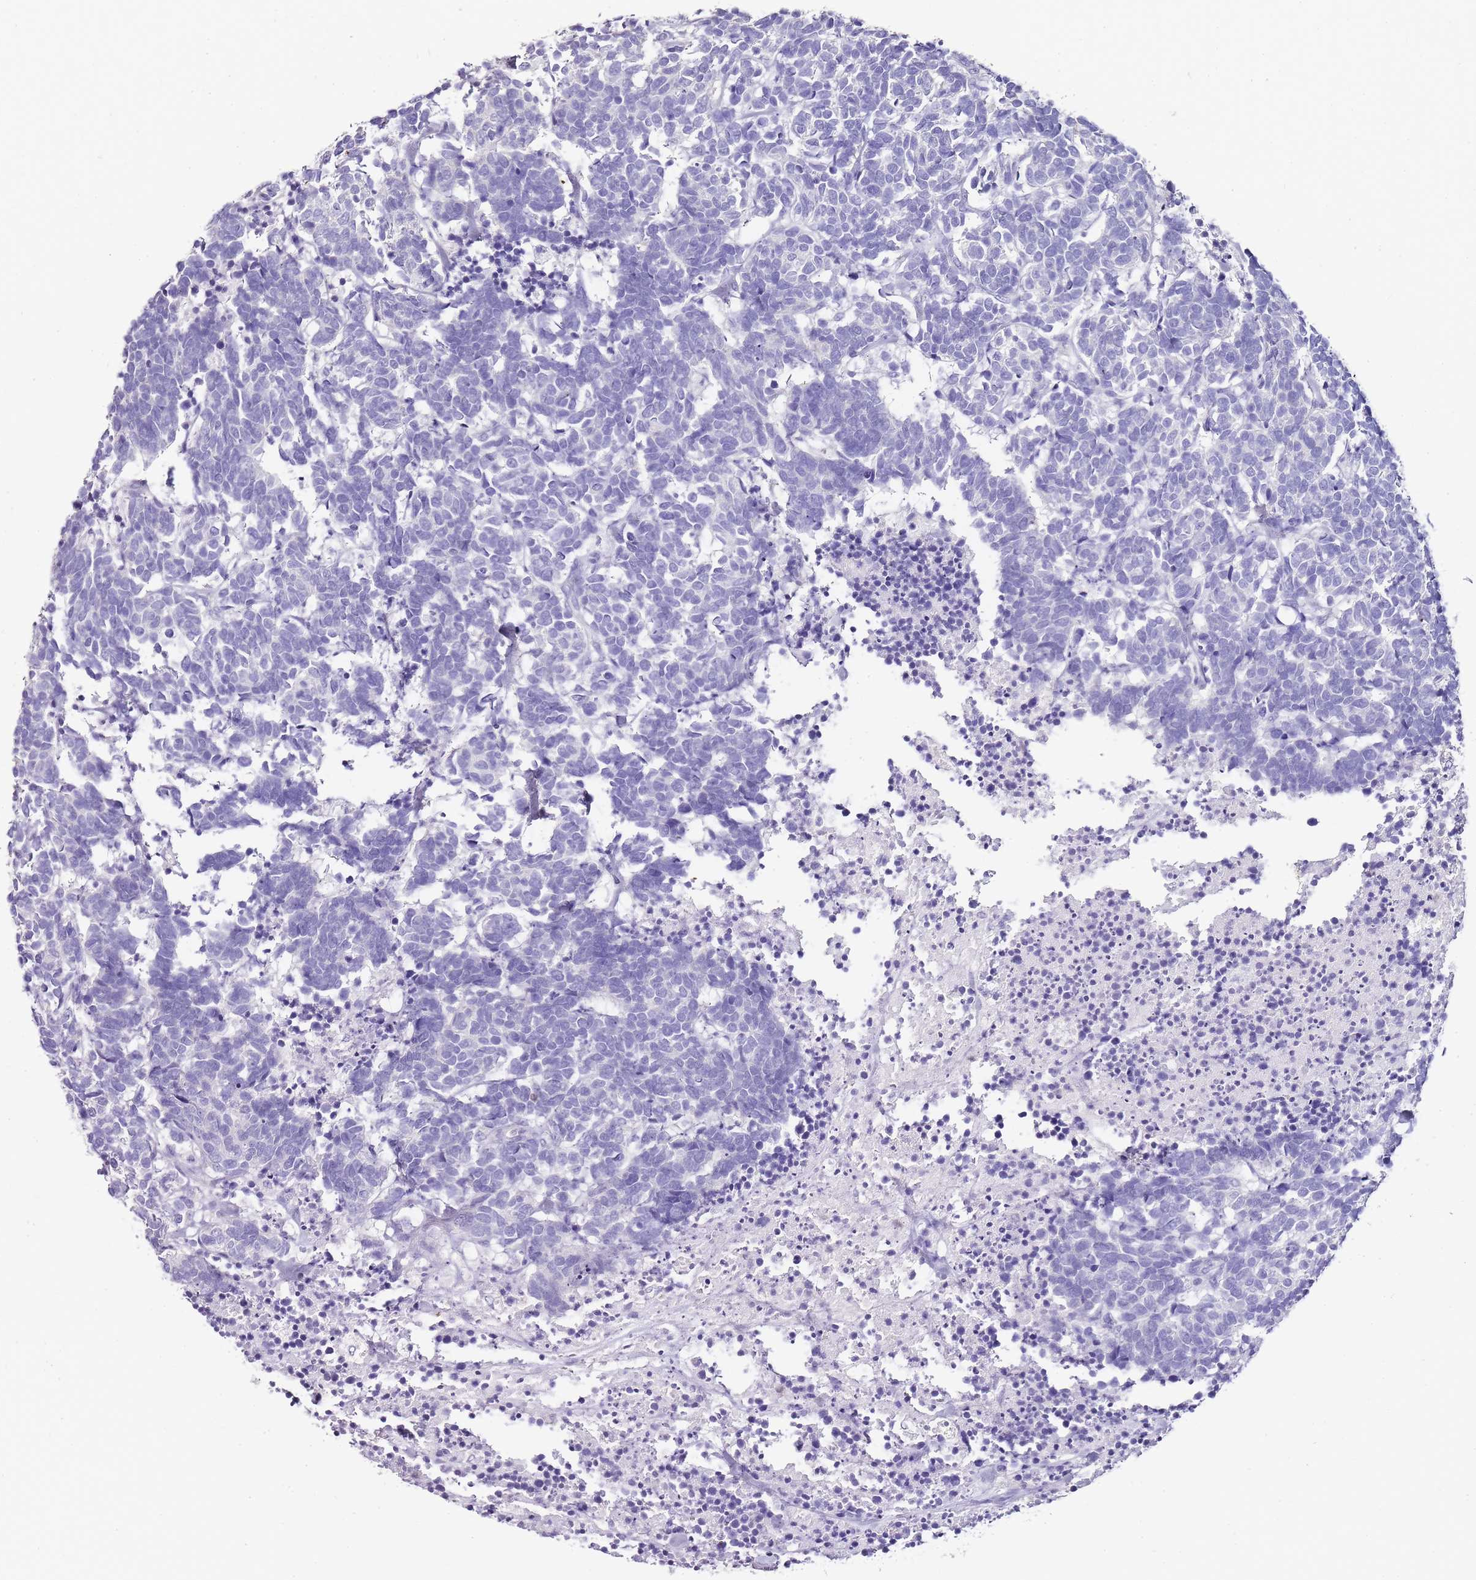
{"staining": {"intensity": "negative", "quantity": "none", "location": "none"}, "tissue": "carcinoid", "cell_type": "Tumor cells", "image_type": "cancer", "snomed": [{"axis": "morphology", "description": "Carcinoma, NOS"}, {"axis": "morphology", "description": "Carcinoid, malignant, NOS"}, {"axis": "topography", "description": "Urinary bladder"}], "caption": "The micrograph shows no staining of tumor cells in carcinoma. (DAB IHC, high magnification).", "gene": "ZBP1", "patient": {"sex": "male", "age": 57}}